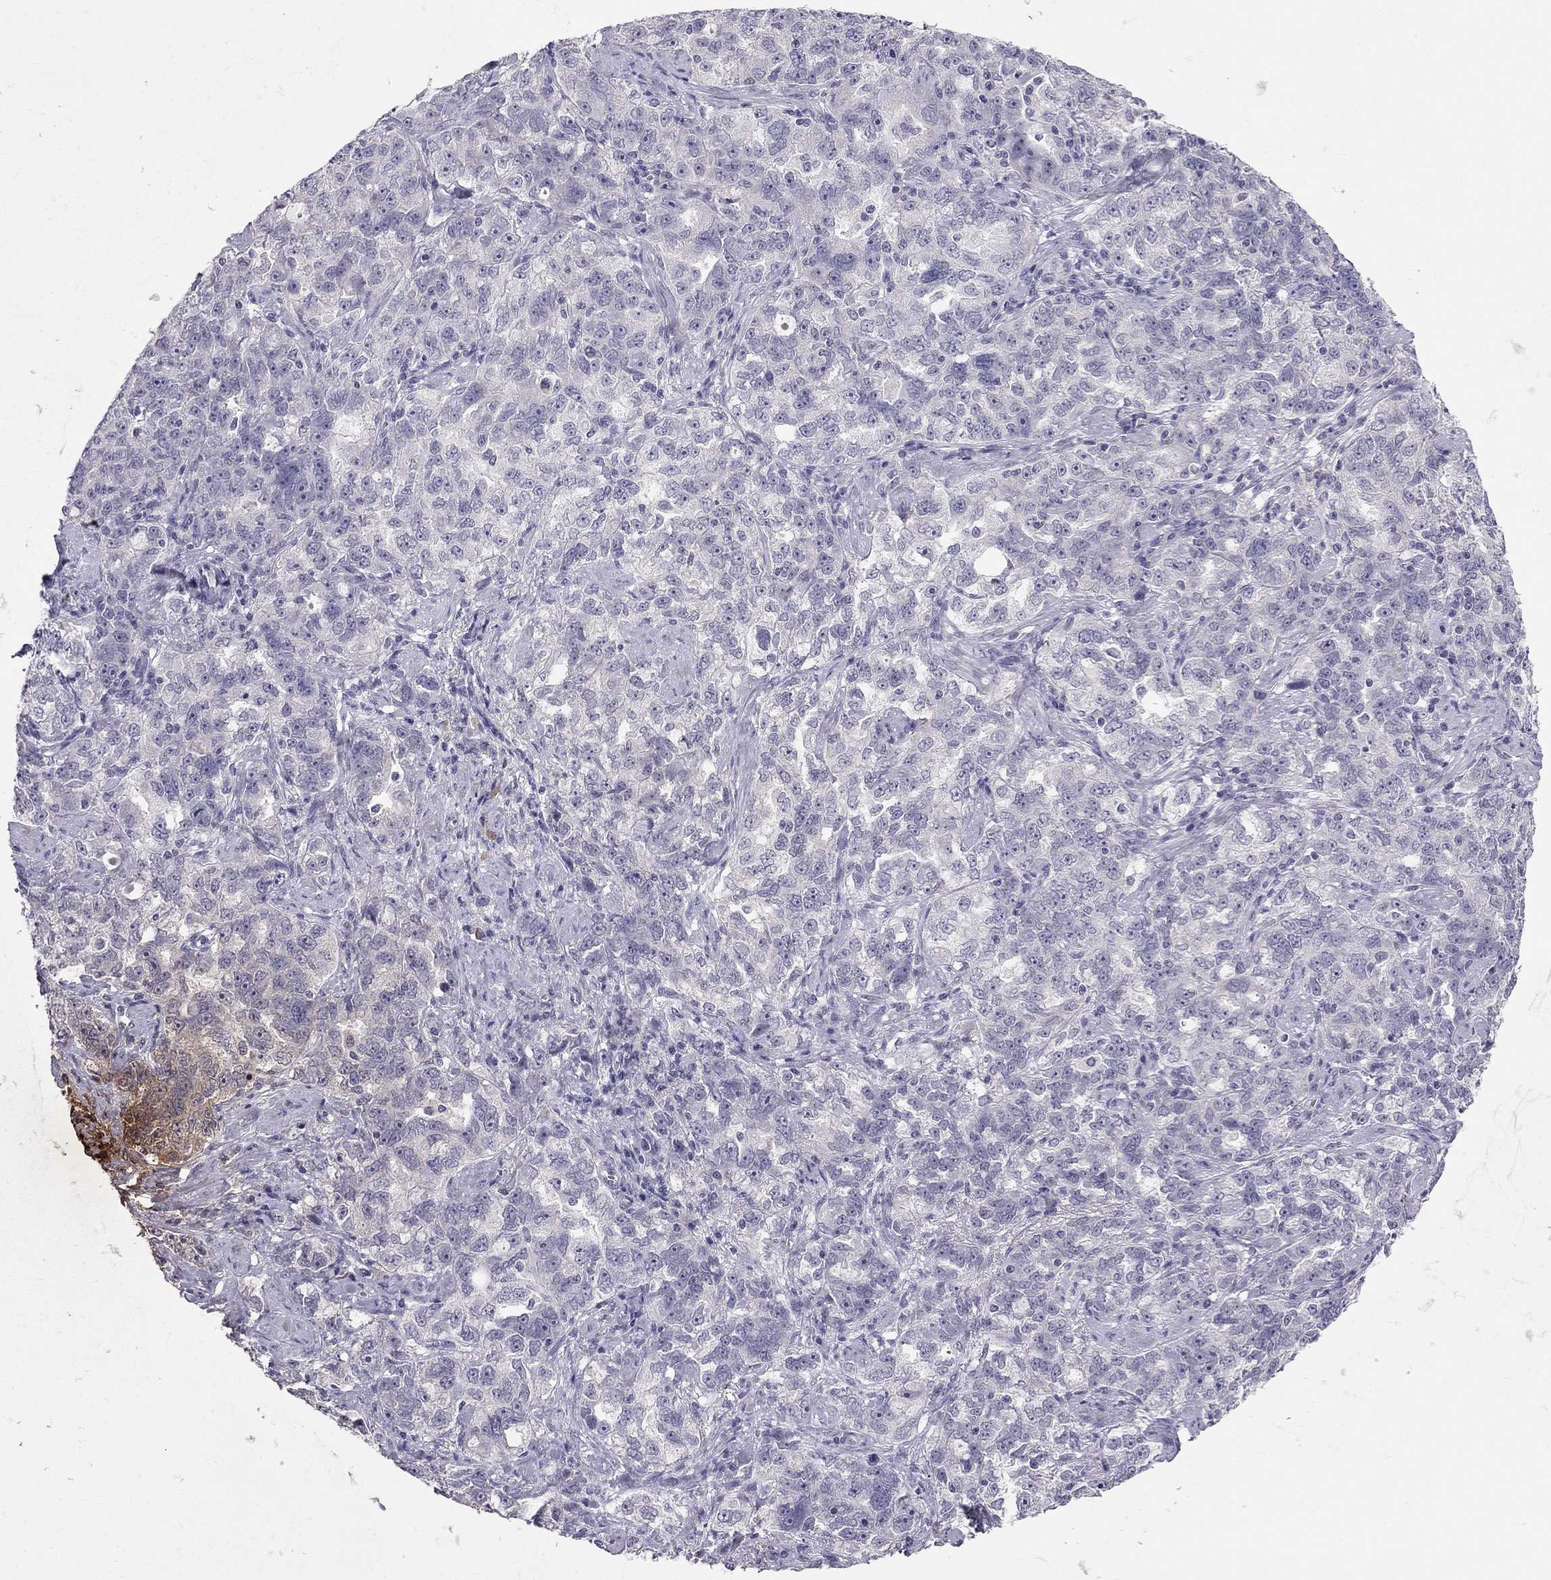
{"staining": {"intensity": "negative", "quantity": "none", "location": "none"}, "tissue": "ovarian cancer", "cell_type": "Tumor cells", "image_type": "cancer", "snomed": [{"axis": "morphology", "description": "Cystadenocarcinoma, serous, NOS"}, {"axis": "topography", "description": "Ovary"}], "caption": "Tumor cells show no significant protein staining in serous cystadenocarcinoma (ovarian). (DAB (3,3'-diaminobenzidine) immunohistochemistry visualized using brightfield microscopy, high magnification).", "gene": "ADORA2A", "patient": {"sex": "female", "age": 51}}